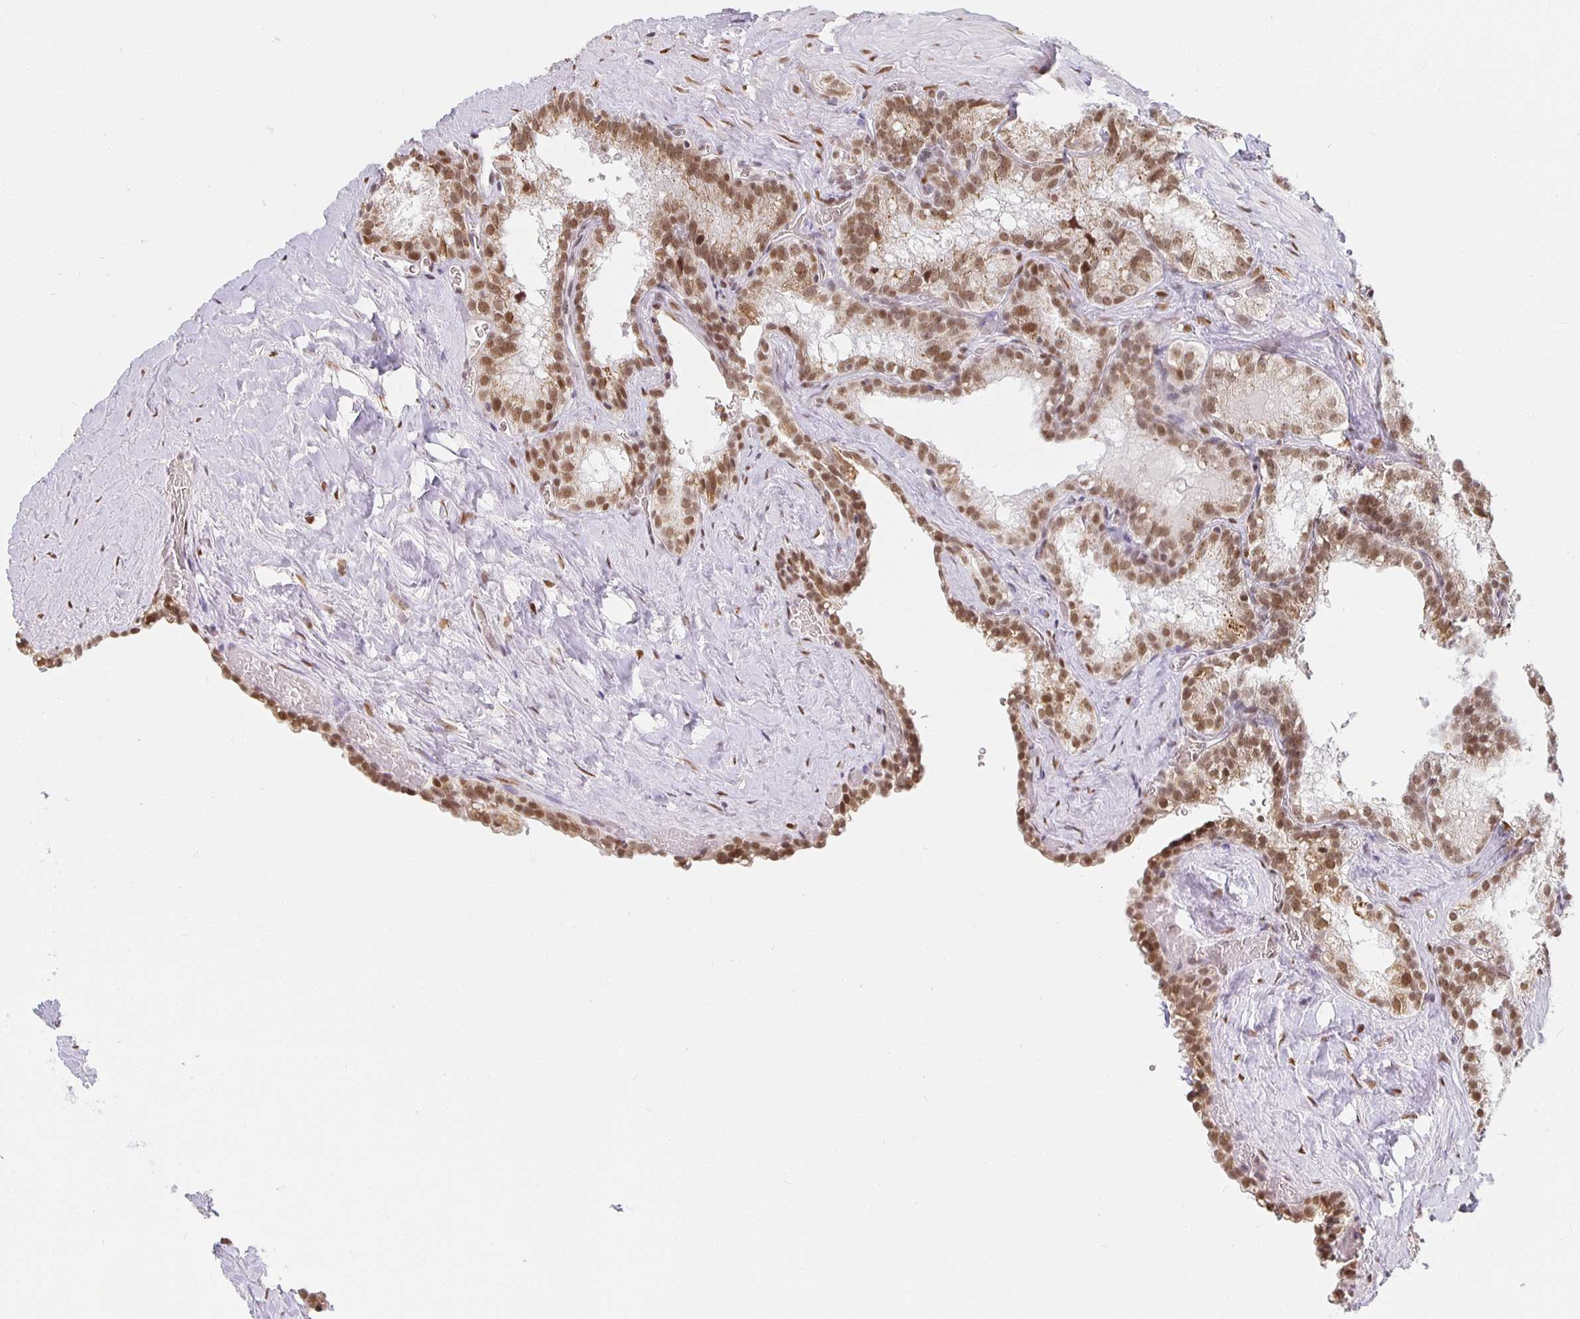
{"staining": {"intensity": "moderate", "quantity": ">75%", "location": "nuclear"}, "tissue": "seminal vesicle", "cell_type": "Glandular cells", "image_type": "normal", "snomed": [{"axis": "morphology", "description": "Normal tissue, NOS"}, {"axis": "topography", "description": "Seminal veicle"}], "caption": "Seminal vesicle stained with immunohistochemistry (IHC) shows moderate nuclear expression in about >75% of glandular cells.", "gene": "SMARCA2", "patient": {"sex": "male", "age": 47}}